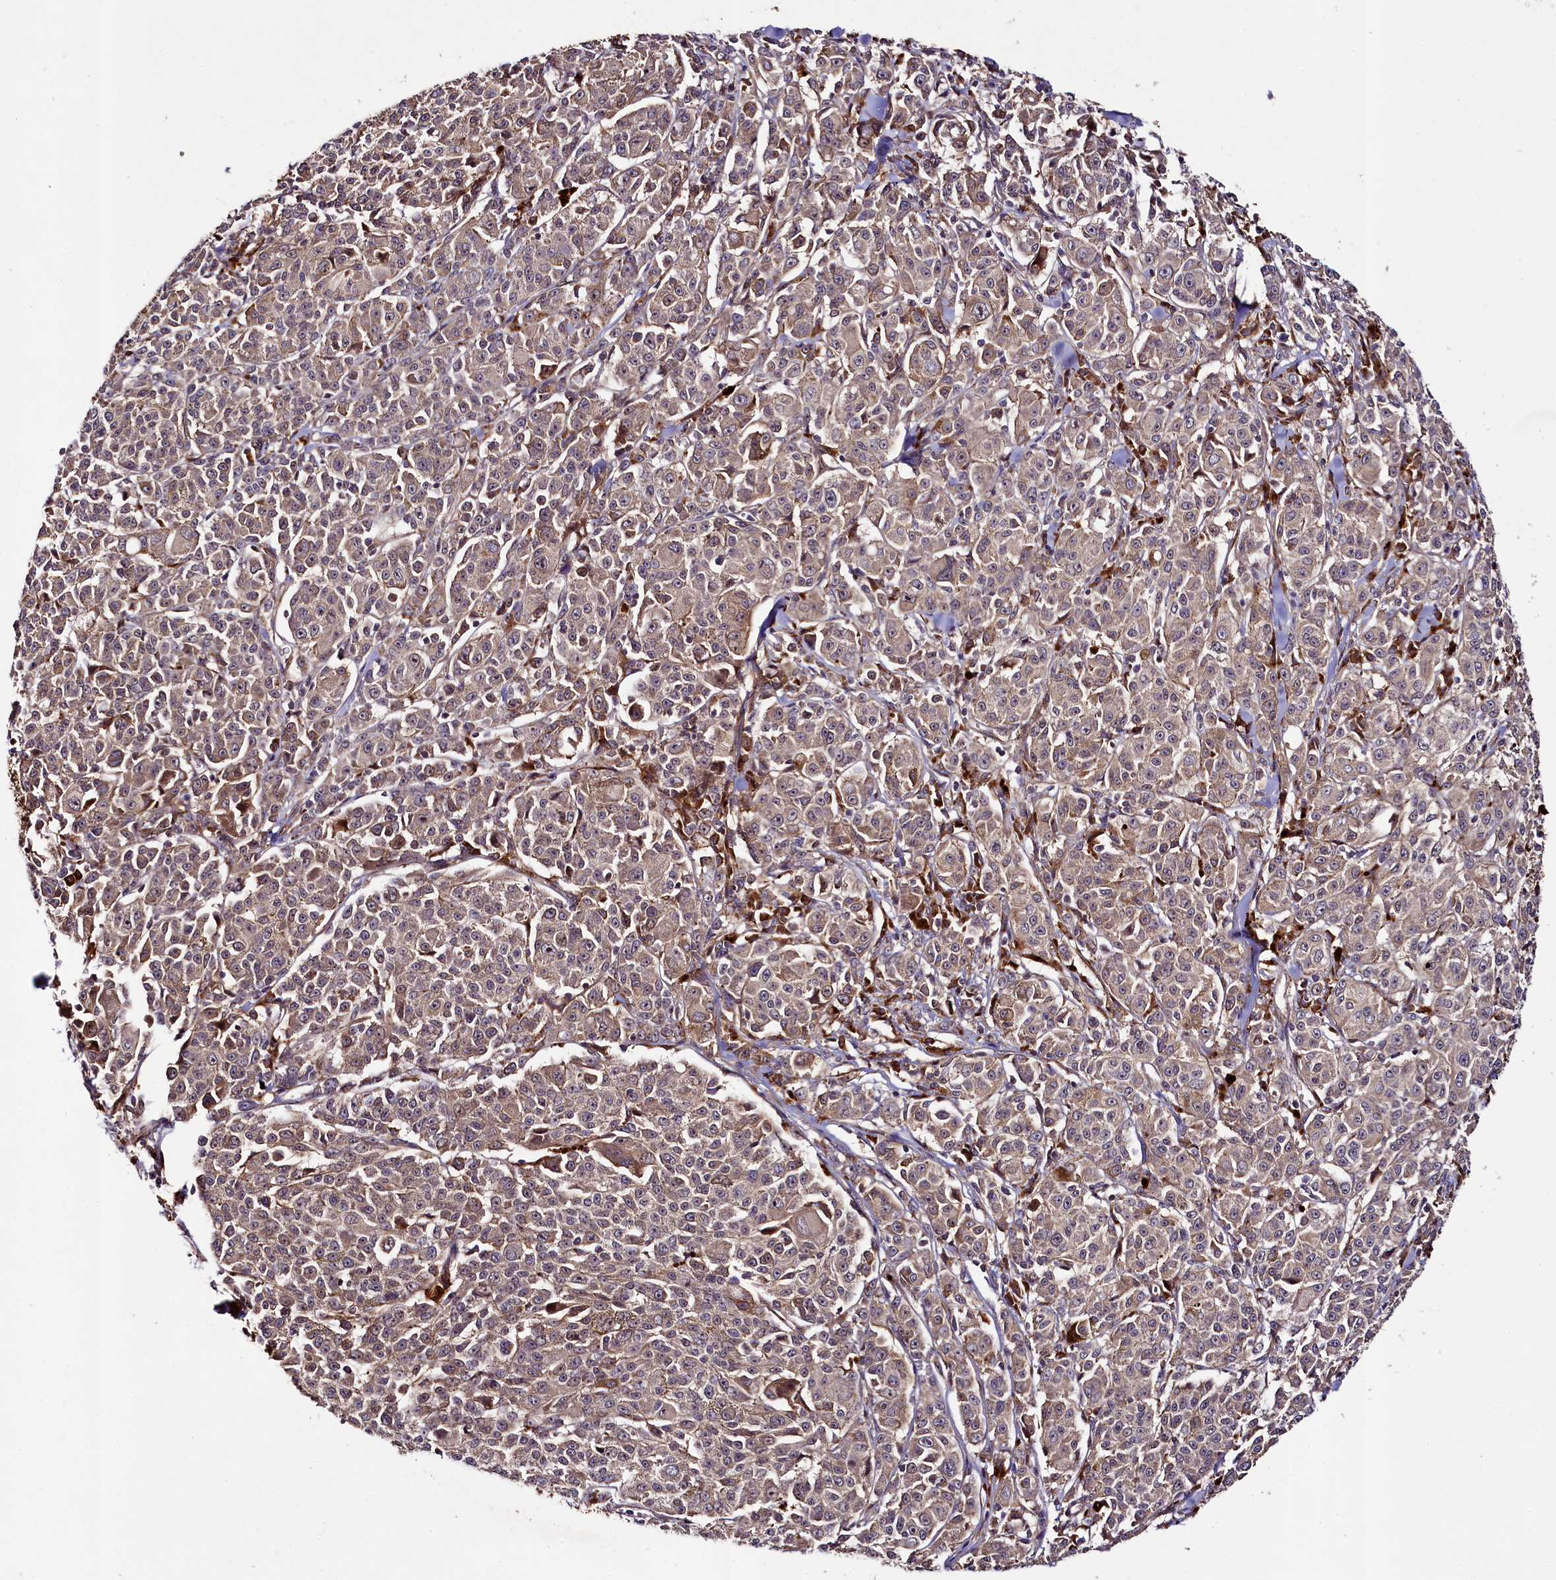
{"staining": {"intensity": "weak", "quantity": "25%-75%", "location": "cytoplasmic/membranous"}, "tissue": "melanoma", "cell_type": "Tumor cells", "image_type": "cancer", "snomed": [{"axis": "morphology", "description": "Malignant melanoma, NOS"}, {"axis": "topography", "description": "Skin"}], "caption": "IHC staining of malignant melanoma, which demonstrates low levels of weak cytoplasmic/membranous expression in approximately 25%-75% of tumor cells indicating weak cytoplasmic/membranous protein staining. The staining was performed using DAB (brown) for protein detection and nuclei were counterstained in hematoxylin (blue).", "gene": "CCDC102A", "patient": {"sex": "female", "age": 52}}